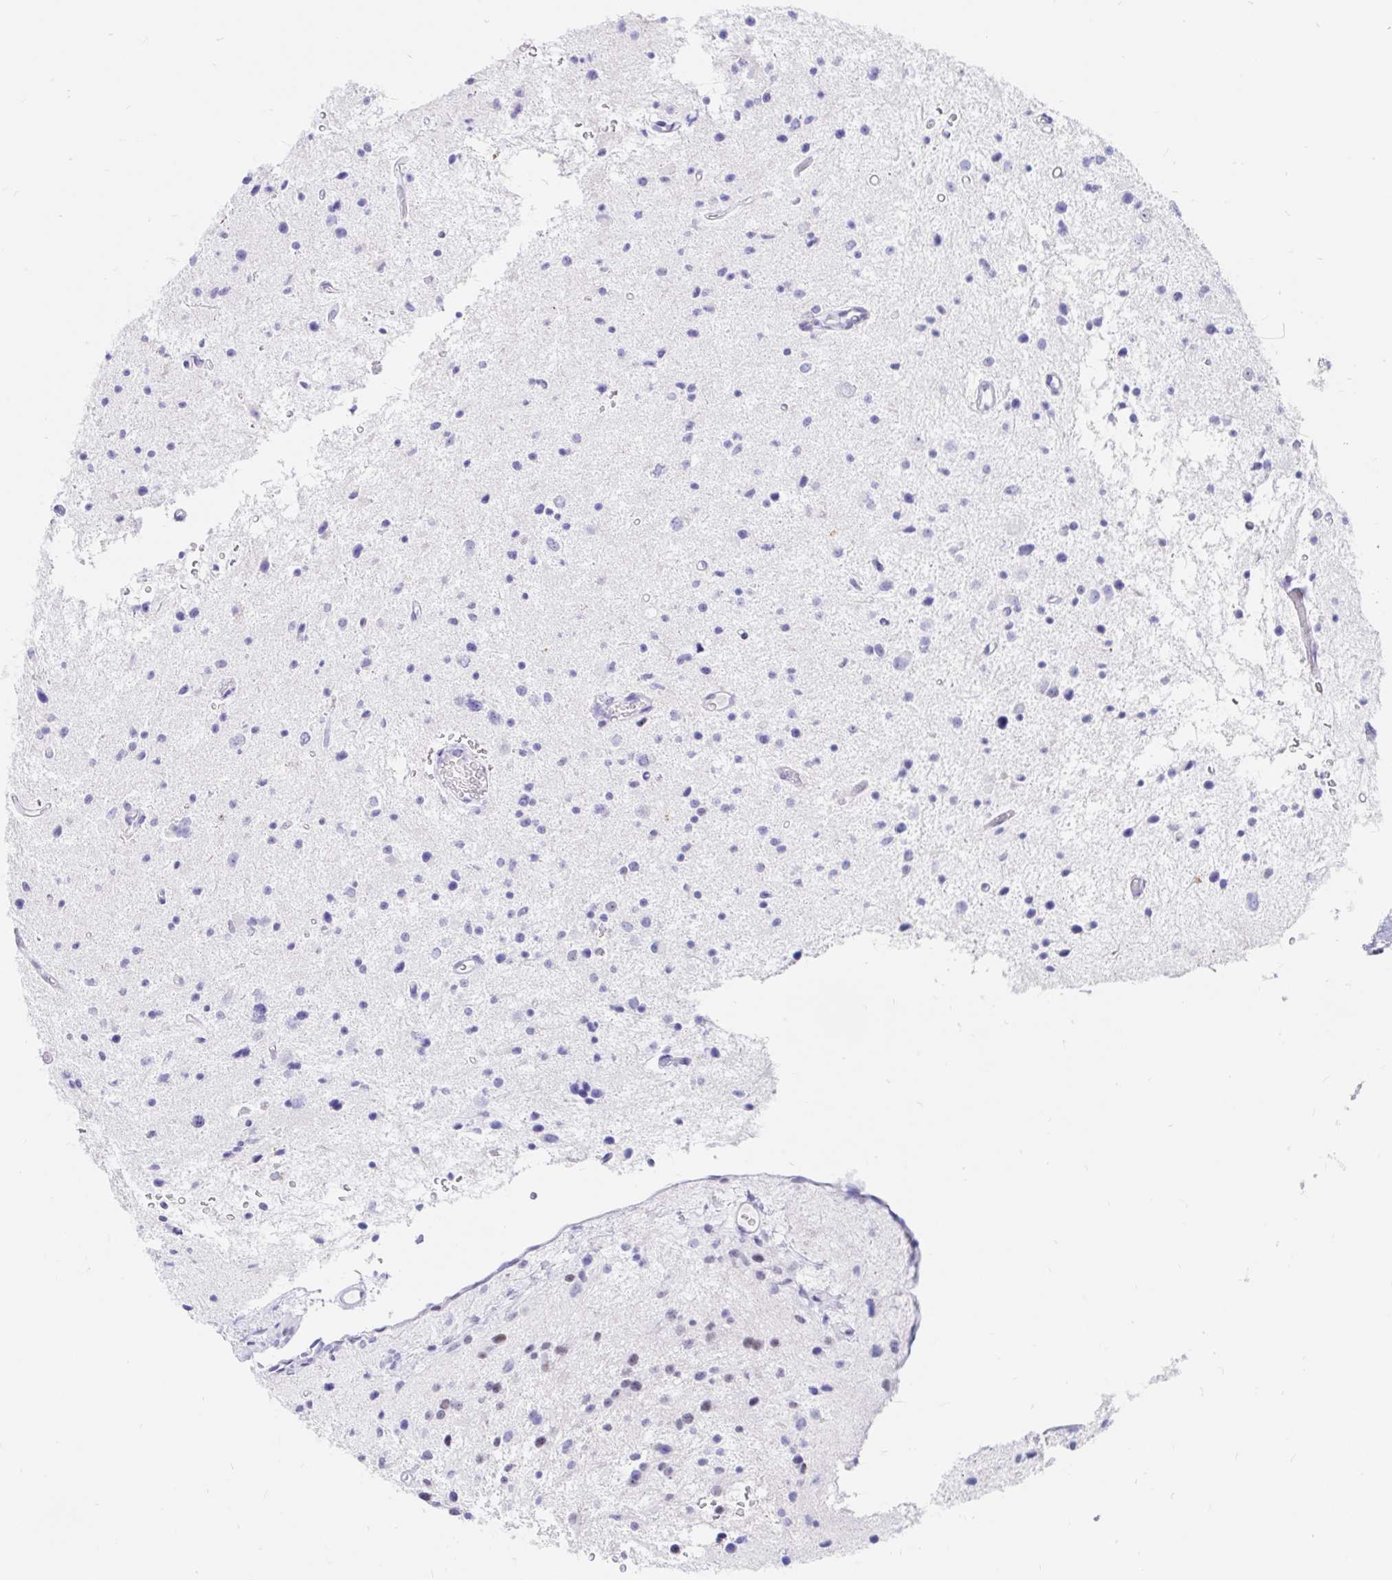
{"staining": {"intensity": "negative", "quantity": "none", "location": "none"}, "tissue": "glioma", "cell_type": "Tumor cells", "image_type": "cancer", "snomed": [{"axis": "morphology", "description": "Glioma, malignant, Low grade"}, {"axis": "topography", "description": "Brain"}], "caption": "Immunohistochemistry image of neoplastic tissue: human low-grade glioma (malignant) stained with DAB displays no significant protein staining in tumor cells.", "gene": "OR6T1", "patient": {"sex": "male", "age": 43}}